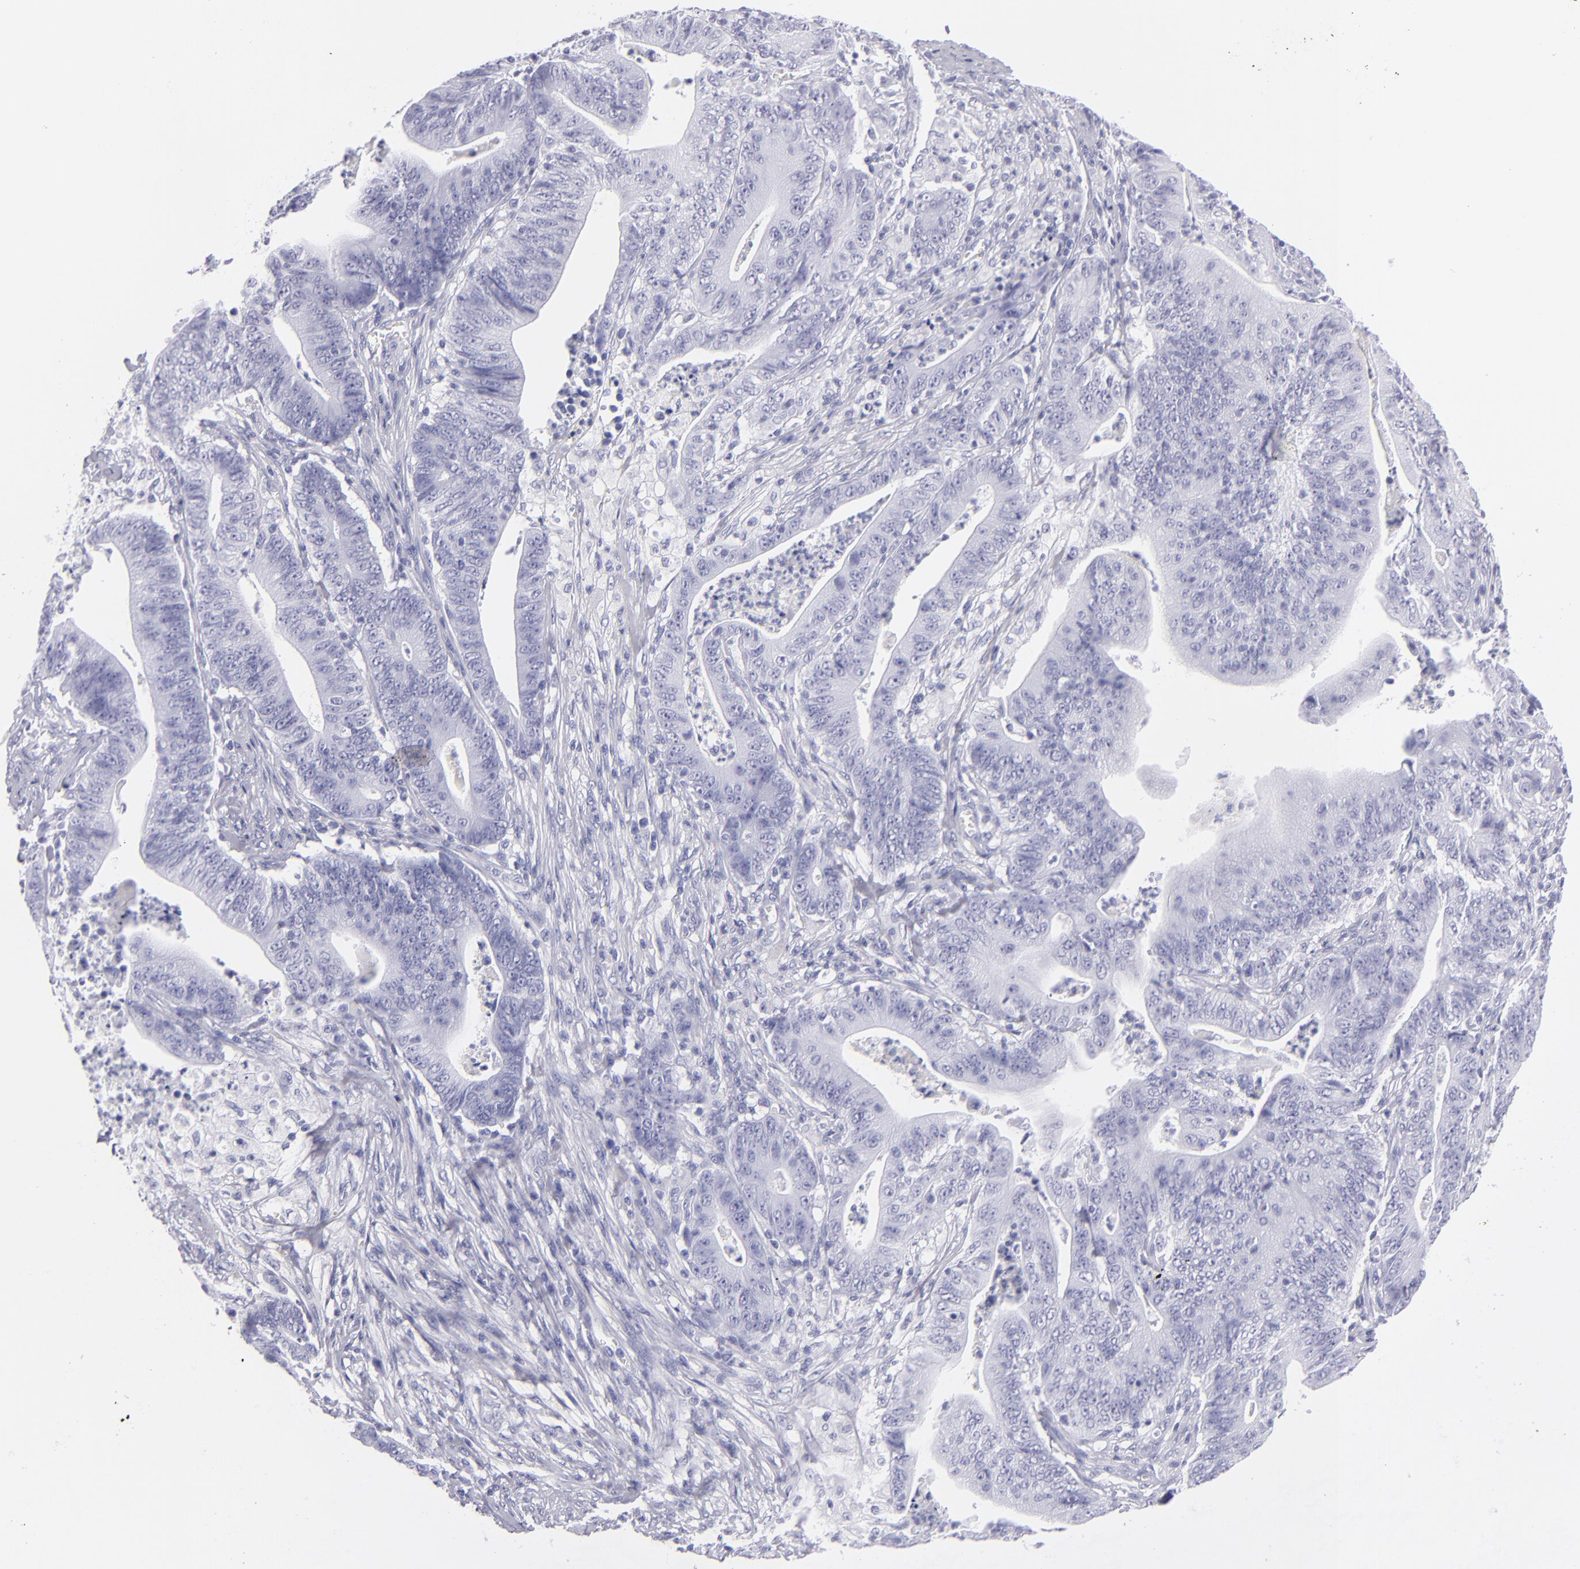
{"staining": {"intensity": "negative", "quantity": "none", "location": "none"}, "tissue": "stomach cancer", "cell_type": "Tumor cells", "image_type": "cancer", "snomed": [{"axis": "morphology", "description": "Adenocarcinoma, NOS"}, {"axis": "topography", "description": "Stomach, lower"}], "caption": "Immunohistochemistry photomicrograph of neoplastic tissue: stomach cancer (adenocarcinoma) stained with DAB (3,3'-diaminobenzidine) exhibits no significant protein positivity in tumor cells.", "gene": "PVALB", "patient": {"sex": "female", "age": 86}}